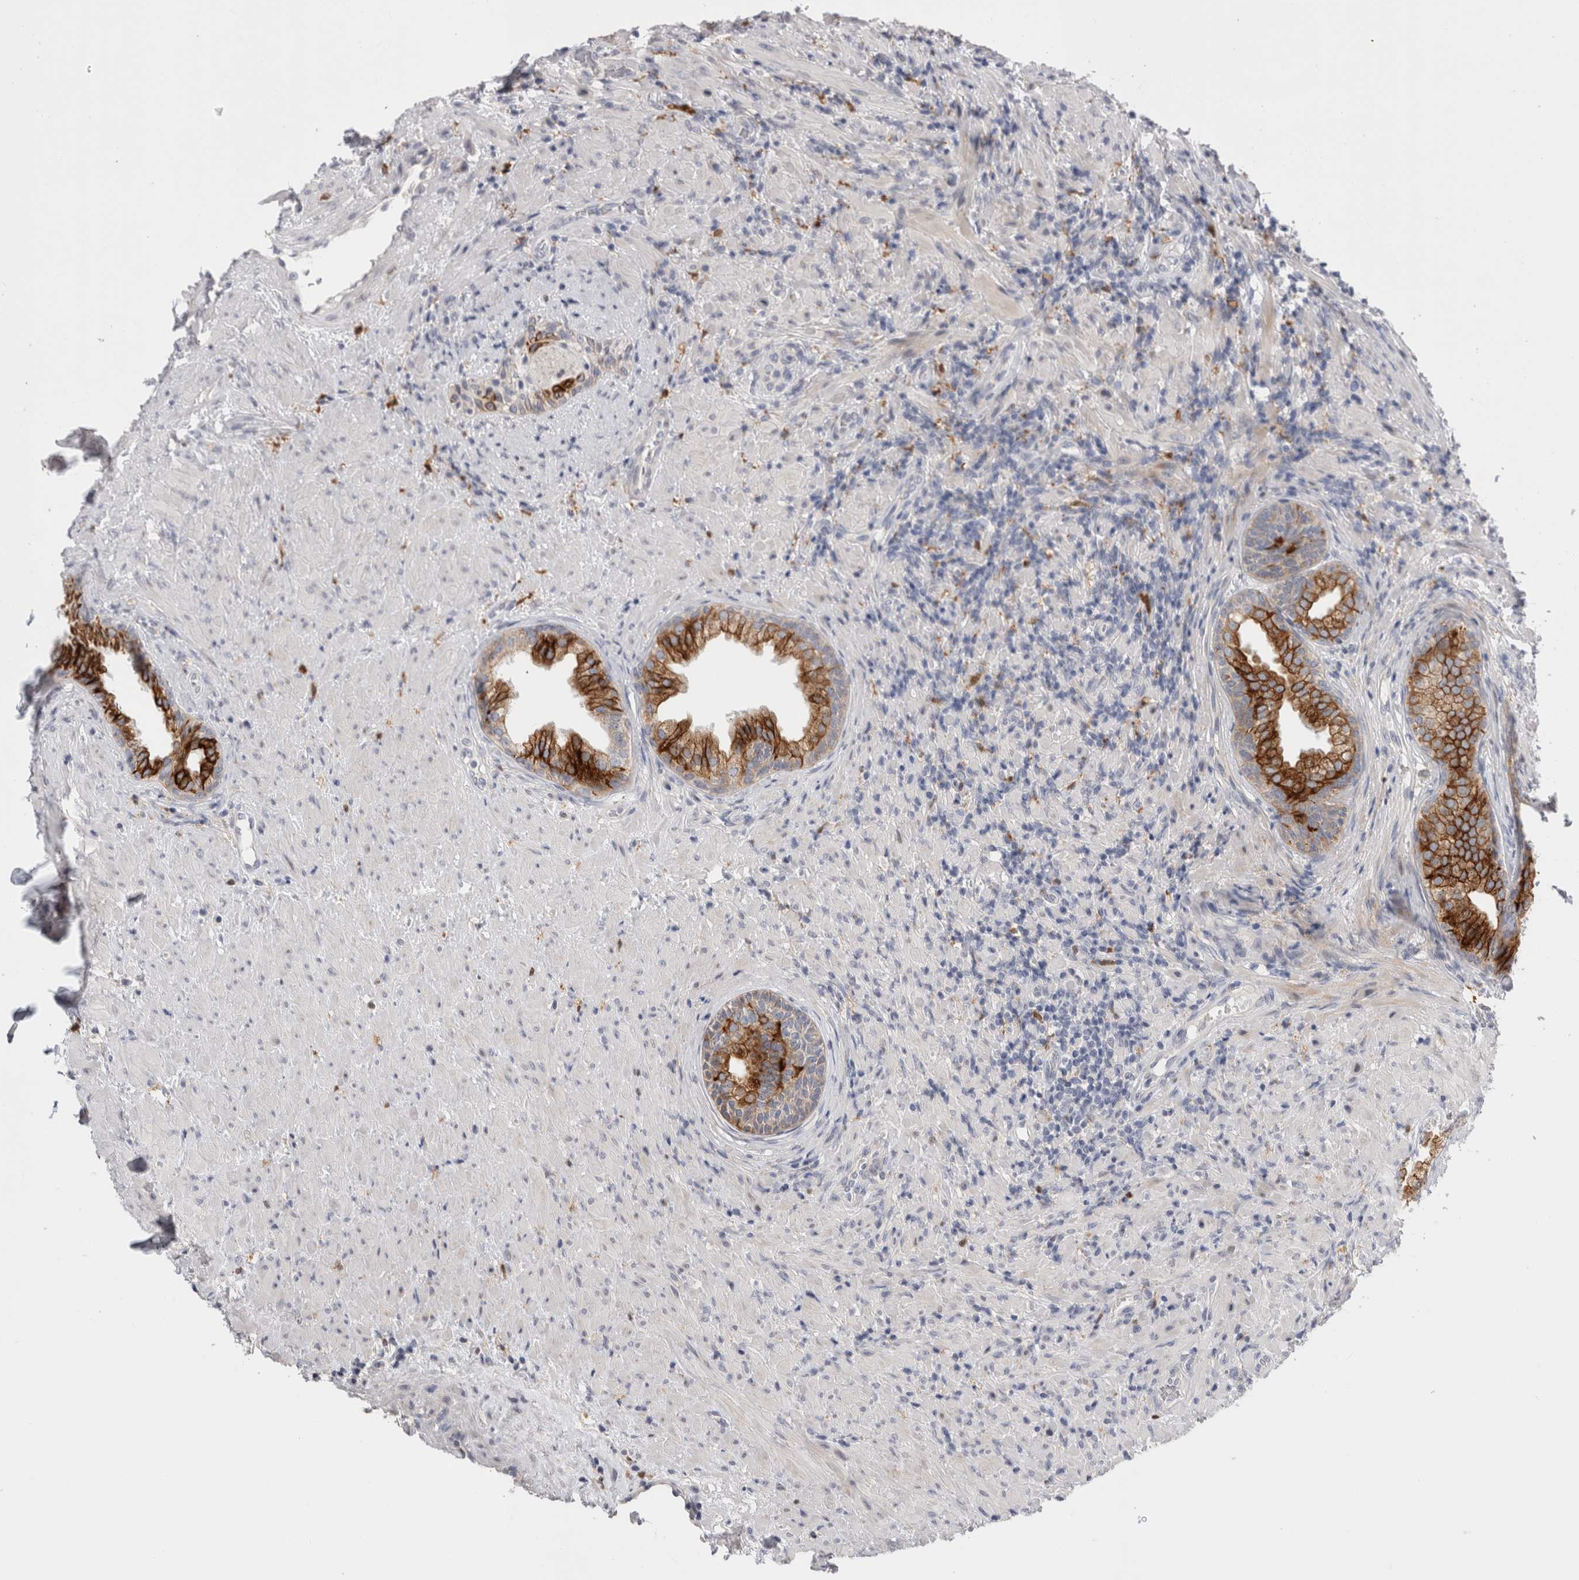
{"staining": {"intensity": "strong", "quantity": ">75%", "location": "cytoplasmic/membranous"}, "tissue": "prostate", "cell_type": "Glandular cells", "image_type": "normal", "snomed": [{"axis": "morphology", "description": "Normal tissue, NOS"}, {"axis": "topography", "description": "Prostate"}], "caption": "This photomicrograph reveals unremarkable prostate stained with IHC to label a protein in brown. The cytoplasmic/membranous of glandular cells show strong positivity for the protein. Nuclei are counter-stained blue.", "gene": "SLC20A2", "patient": {"sex": "male", "age": 76}}